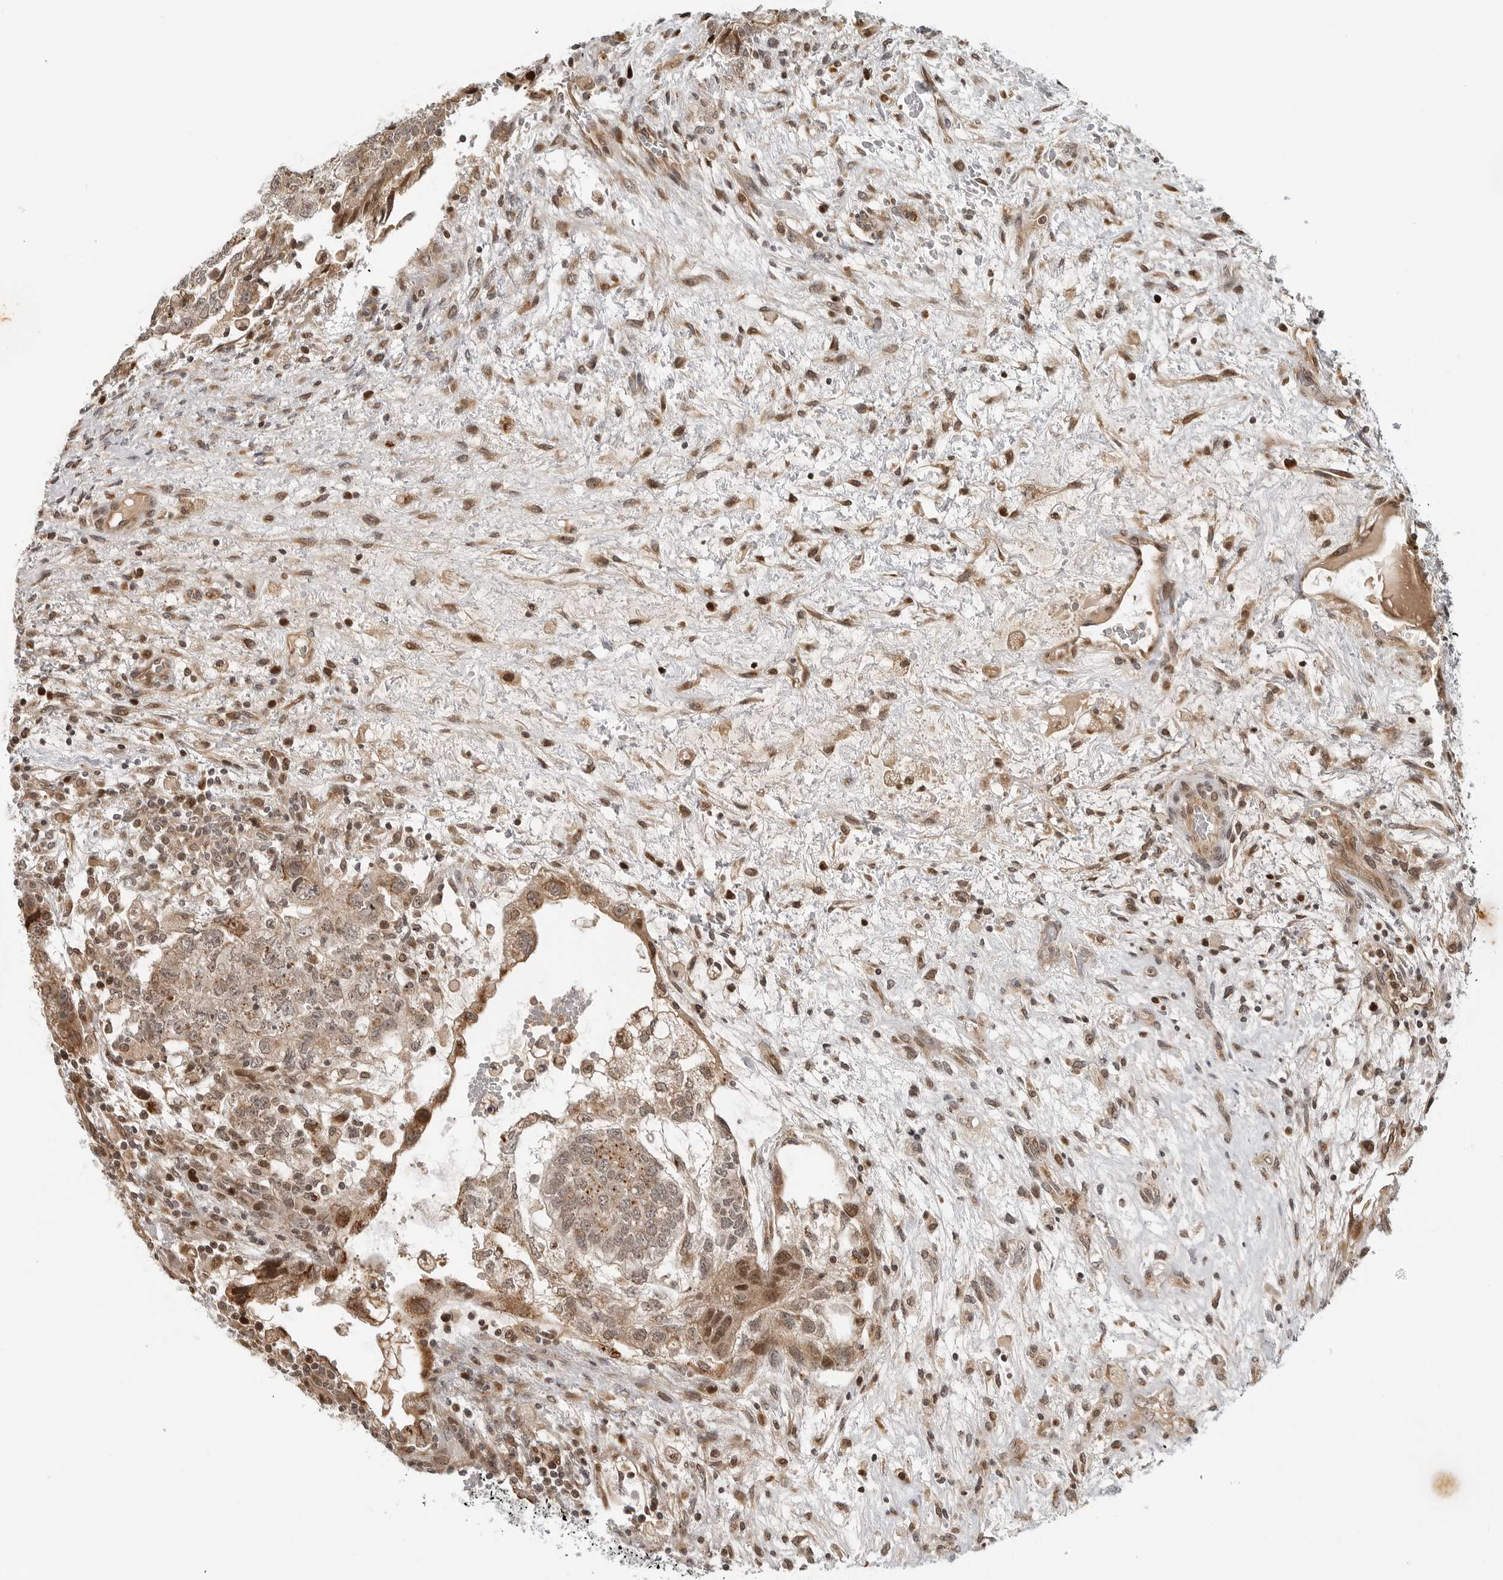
{"staining": {"intensity": "weak", "quantity": ">75%", "location": "cytoplasmic/membranous,nuclear"}, "tissue": "testis cancer", "cell_type": "Tumor cells", "image_type": "cancer", "snomed": [{"axis": "morphology", "description": "Carcinoma, Embryonal, NOS"}, {"axis": "topography", "description": "Testis"}], "caption": "Testis embryonal carcinoma stained for a protein demonstrates weak cytoplasmic/membranous and nuclear positivity in tumor cells.", "gene": "TIPRL", "patient": {"sex": "male", "age": 36}}